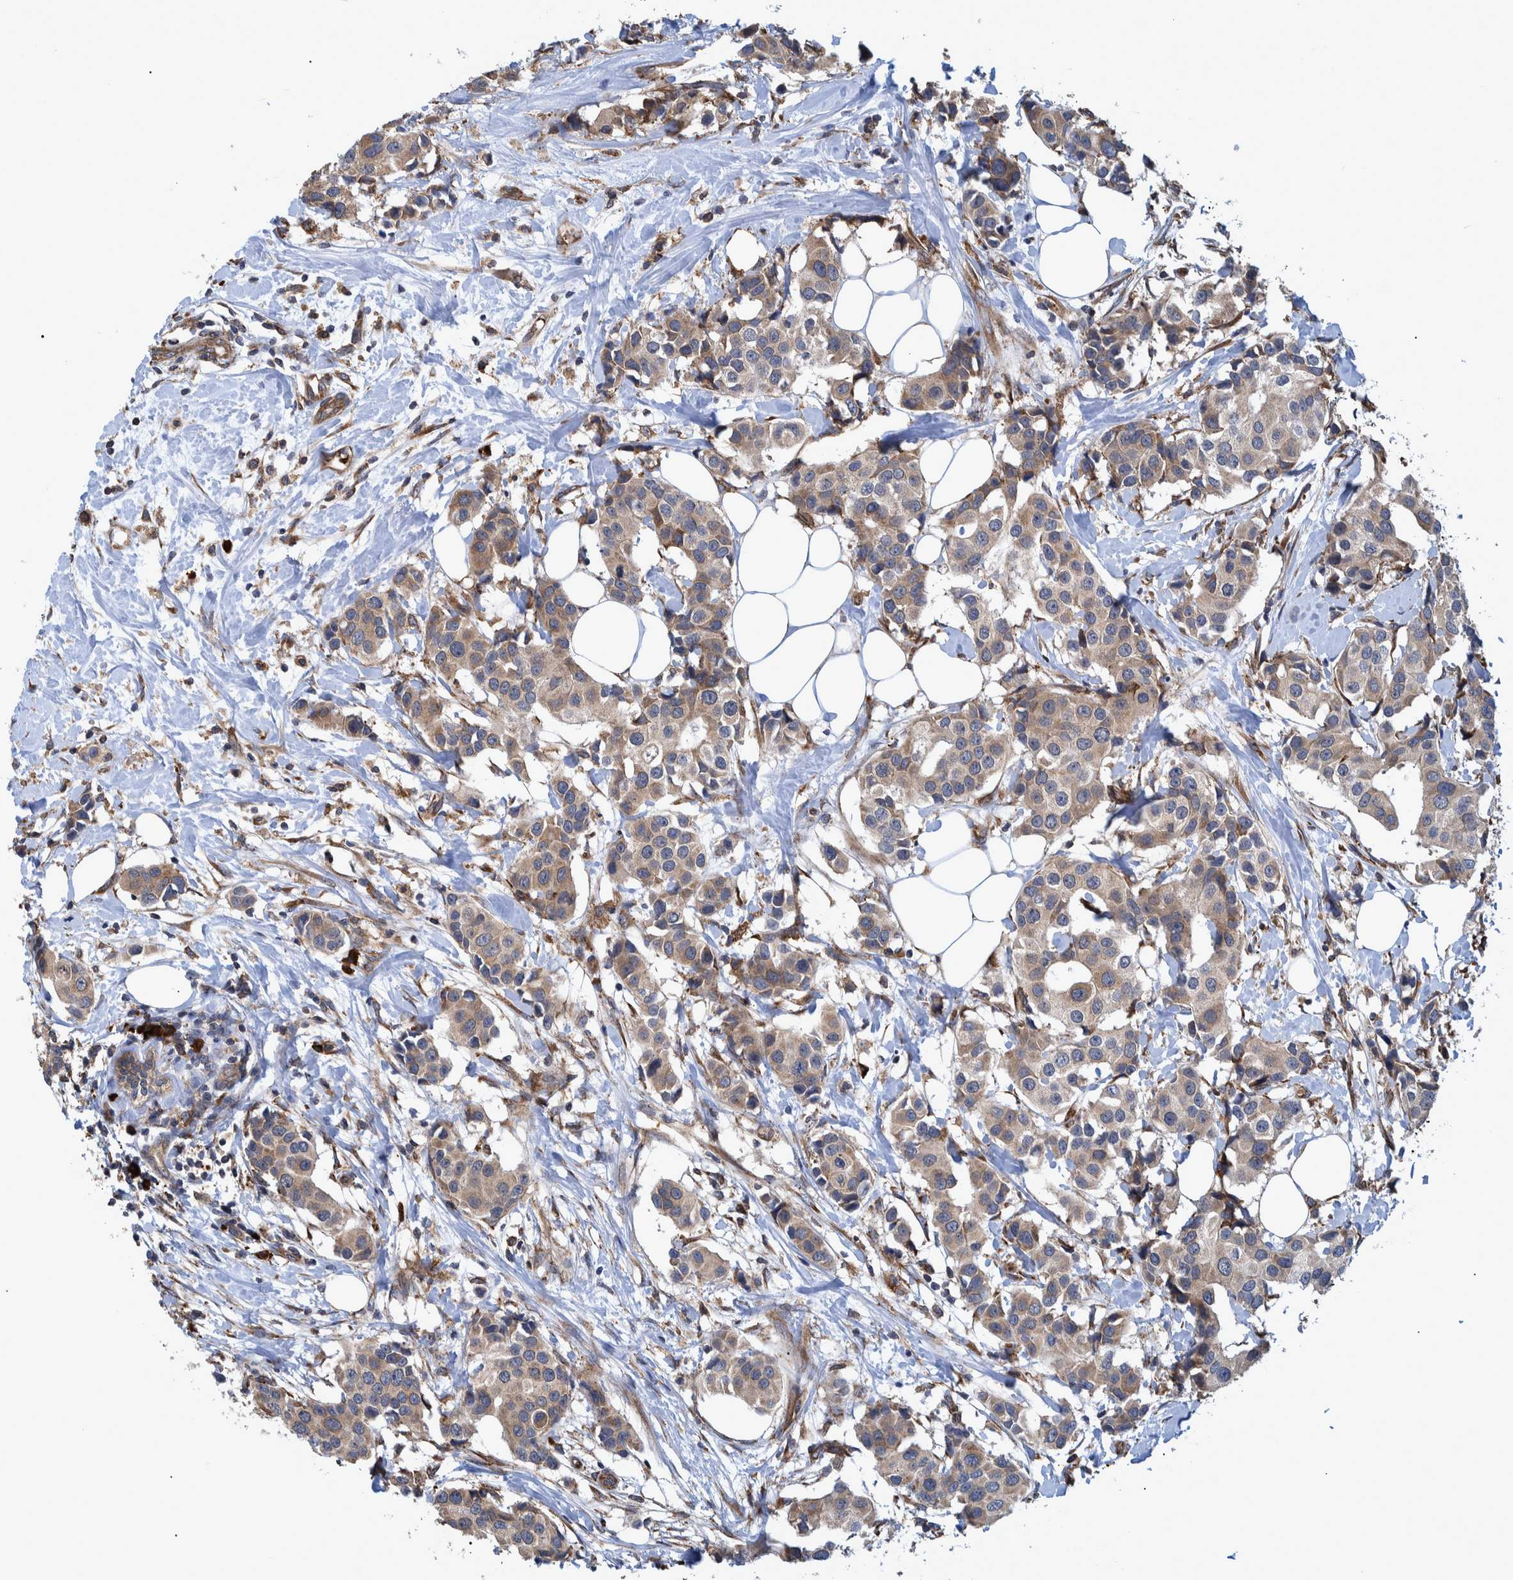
{"staining": {"intensity": "moderate", "quantity": ">75%", "location": "cytoplasmic/membranous"}, "tissue": "breast cancer", "cell_type": "Tumor cells", "image_type": "cancer", "snomed": [{"axis": "morphology", "description": "Normal tissue, NOS"}, {"axis": "morphology", "description": "Duct carcinoma"}, {"axis": "topography", "description": "Breast"}], "caption": "The photomicrograph displays a brown stain indicating the presence of a protein in the cytoplasmic/membranous of tumor cells in breast cancer. (Stains: DAB in brown, nuclei in blue, Microscopy: brightfield microscopy at high magnification).", "gene": "SPAG5", "patient": {"sex": "female", "age": 39}}